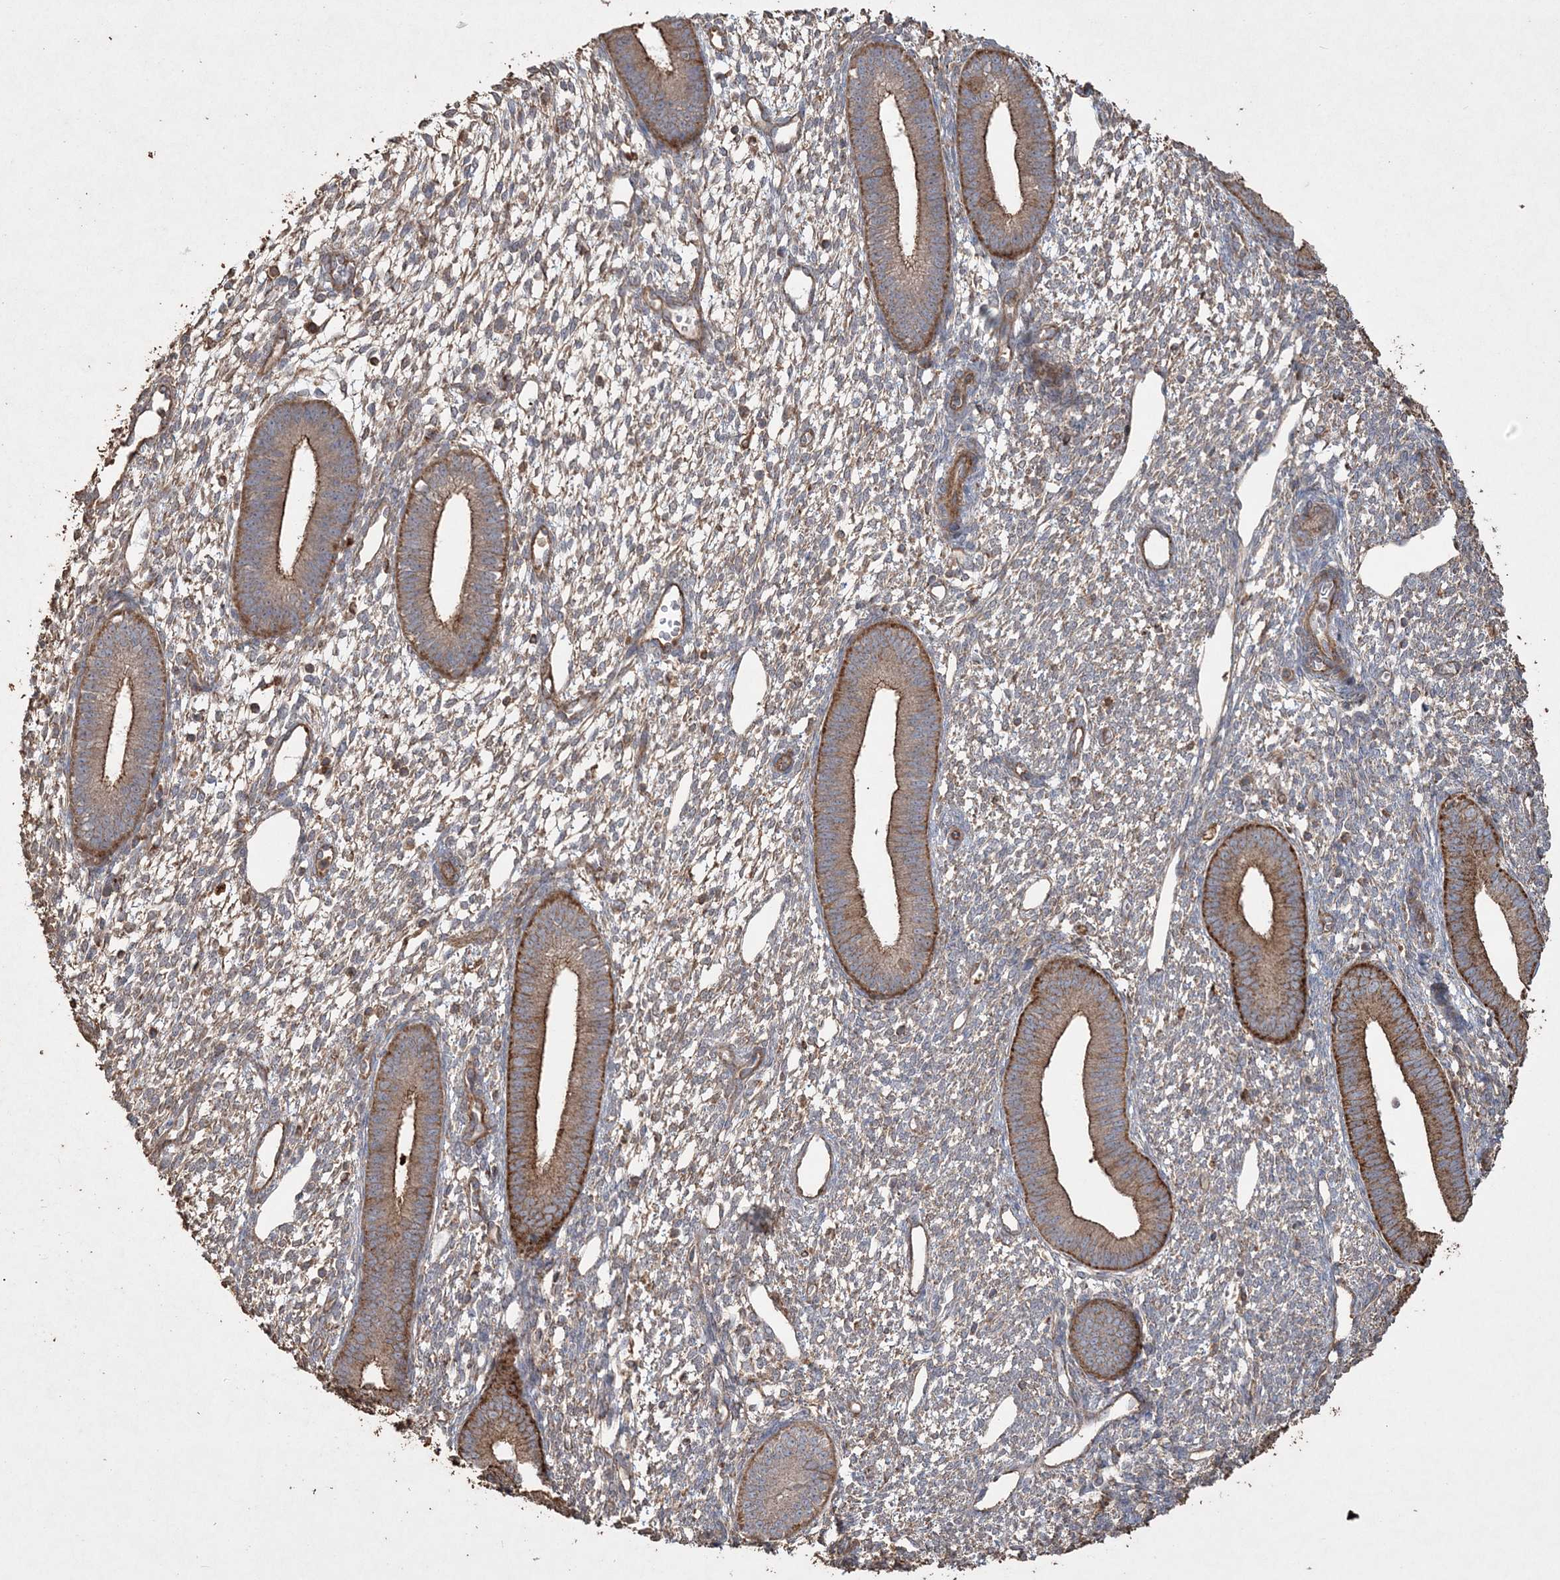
{"staining": {"intensity": "moderate", "quantity": "<25%", "location": "cytoplasmic/membranous"}, "tissue": "endometrium", "cell_type": "Cells in endometrial stroma", "image_type": "normal", "snomed": [{"axis": "morphology", "description": "Normal tissue, NOS"}, {"axis": "topography", "description": "Endometrium"}], "caption": "This is a micrograph of IHC staining of unremarkable endometrium, which shows moderate staining in the cytoplasmic/membranous of cells in endometrial stroma.", "gene": "TTC7A", "patient": {"sex": "female", "age": 46}}